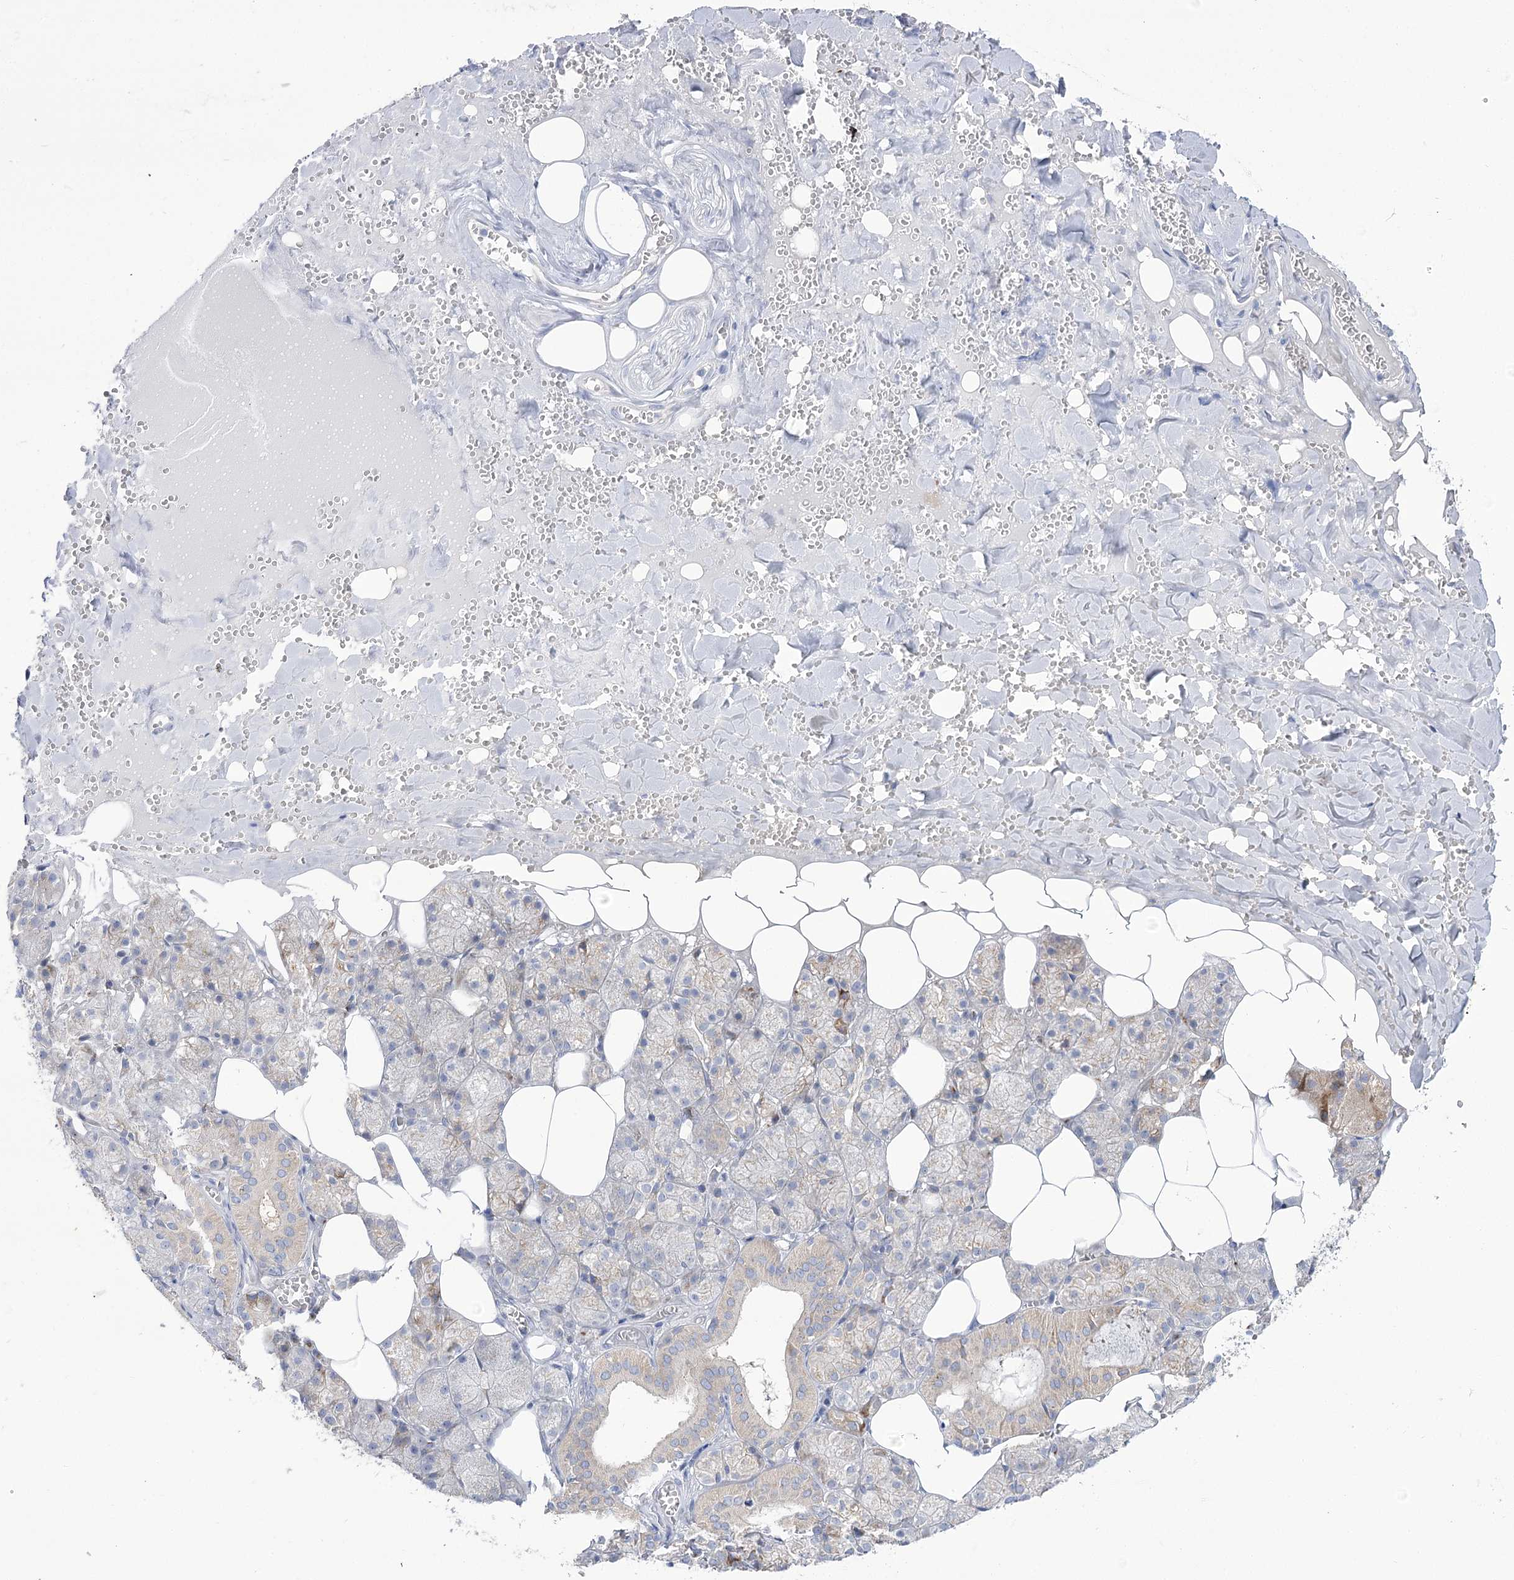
{"staining": {"intensity": "weak", "quantity": "<25%", "location": "cytoplasmic/membranous"}, "tissue": "salivary gland", "cell_type": "Glandular cells", "image_type": "normal", "snomed": [{"axis": "morphology", "description": "Normal tissue, NOS"}, {"axis": "topography", "description": "Salivary gland"}], "caption": "The photomicrograph displays no staining of glandular cells in unremarkable salivary gland.", "gene": "SUOX", "patient": {"sex": "male", "age": 62}}